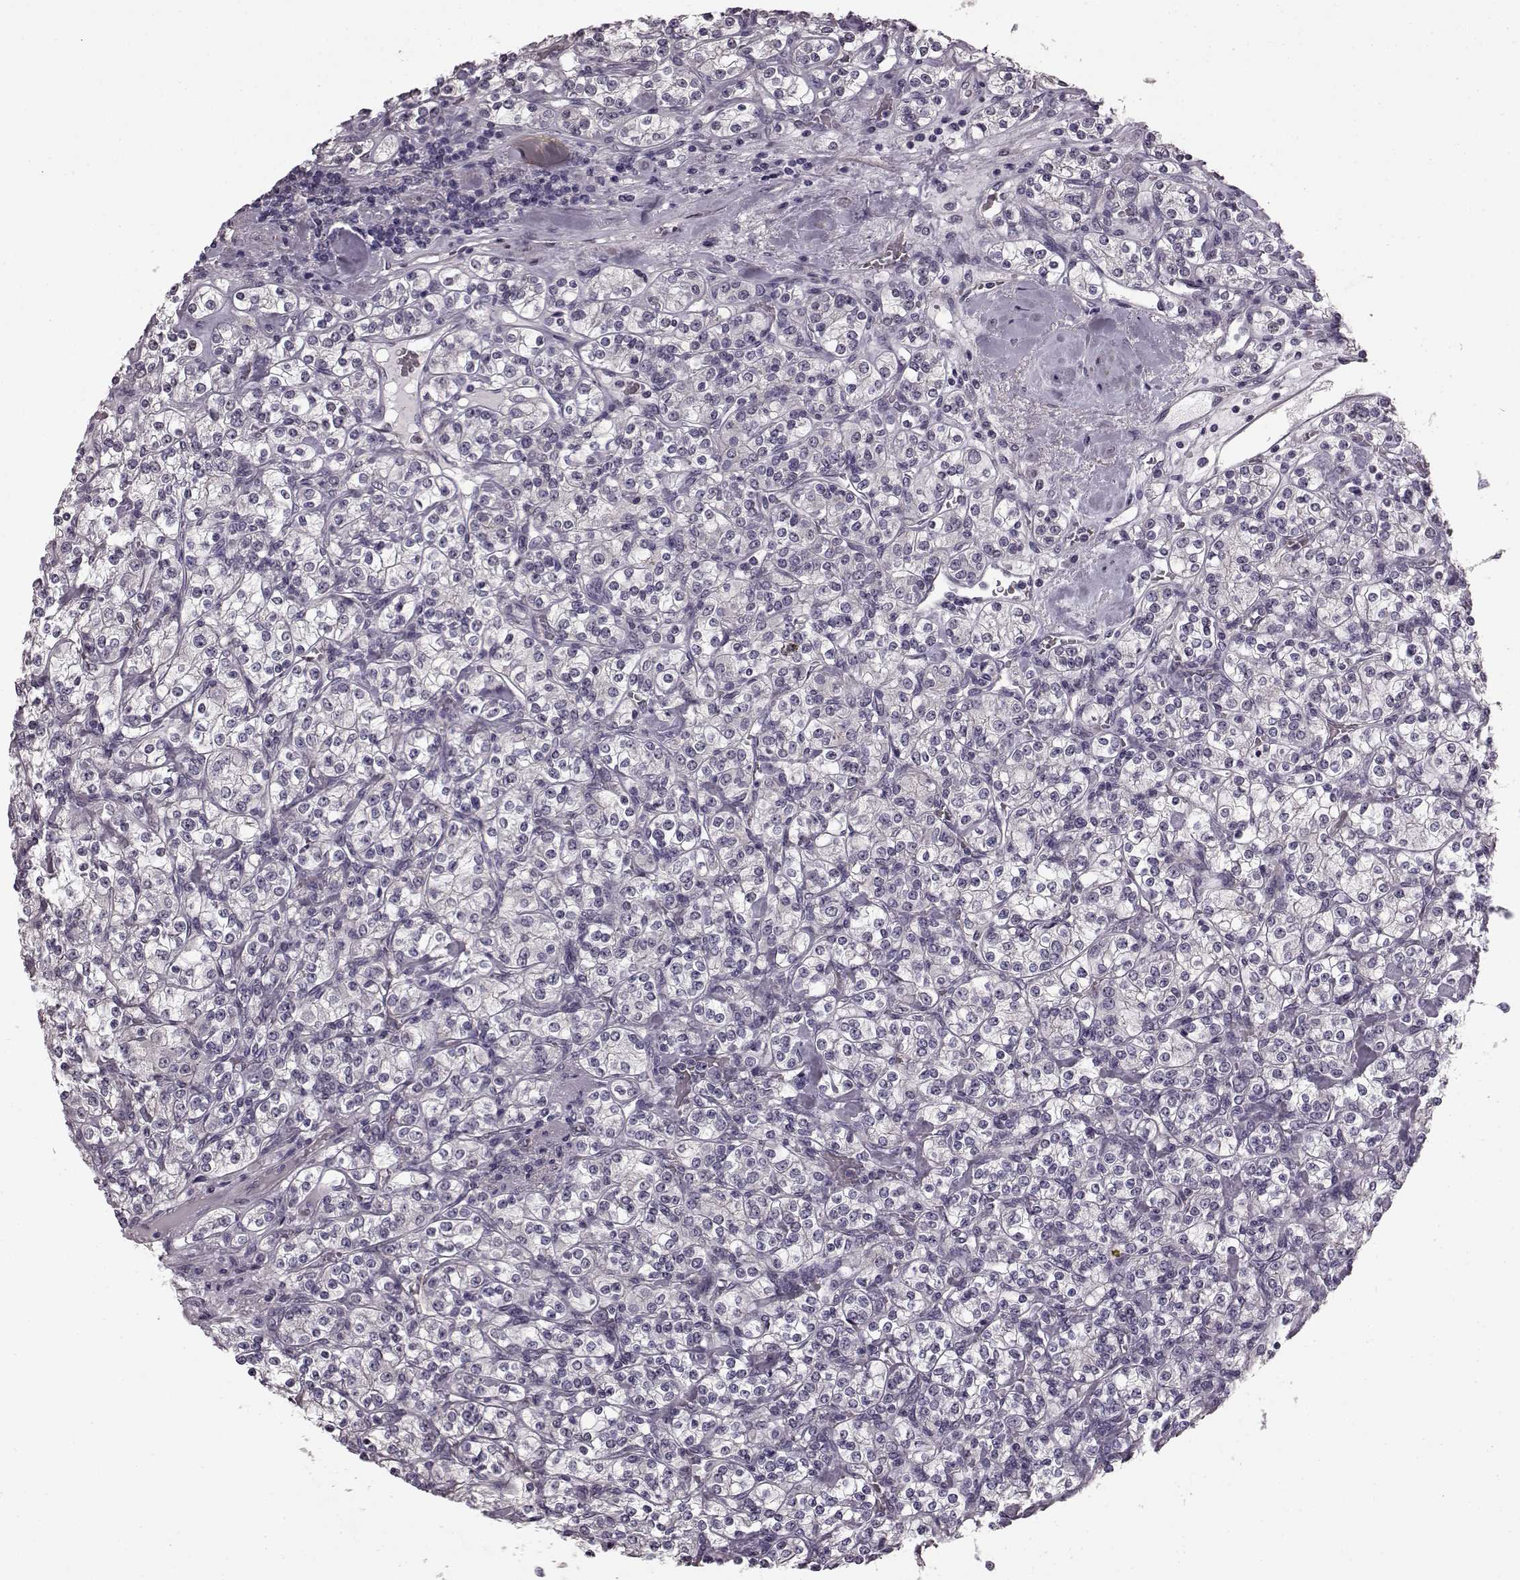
{"staining": {"intensity": "negative", "quantity": "none", "location": "none"}, "tissue": "renal cancer", "cell_type": "Tumor cells", "image_type": "cancer", "snomed": [{"axis": "morphology", "description": "Adenocarcinoma, NOS"}, {"axis": "topography", "description": "Kidney"}], "caption": "Micrograph shows no significant protein expression in tumor cells of renal cancer (adenocarcinoma).", "gene": "SLCO3A1", "patient": {"sex": "male", "age": 77}}